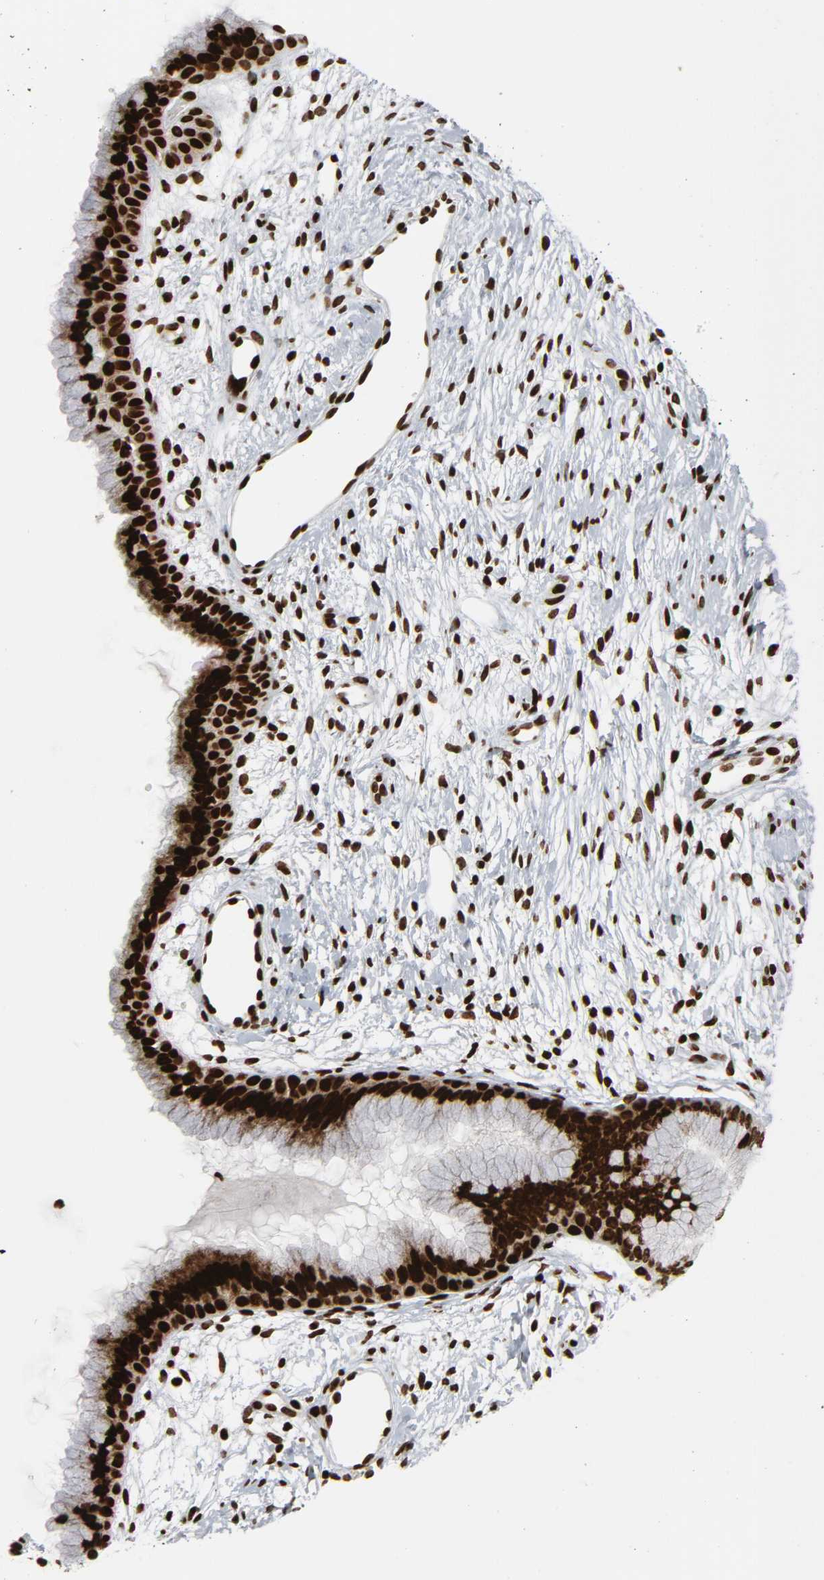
{"staining": {"intensity": "strong", "quantity": ">75%", "location": "nuclear"}, "tissue": "cervix", "cell_type": "Glandular cells", "image_type": "normal", "snomed": [{"axis": "morphology", "description": "Normal tissue, NOS"}, {"axis": "topography", "description": "Cervix"}], "caption": "Immunohistochemistry (IHC) micrograph of benign cervix: cervix stained using immunohistochemistry (IHC) exhibits high levels of strong protein expression localized specifically in the nuclear of glandular cells, appearing as a nuclear brown color.", "gene": "RXRA", "patient": {"sex": "female", "age": 39}}